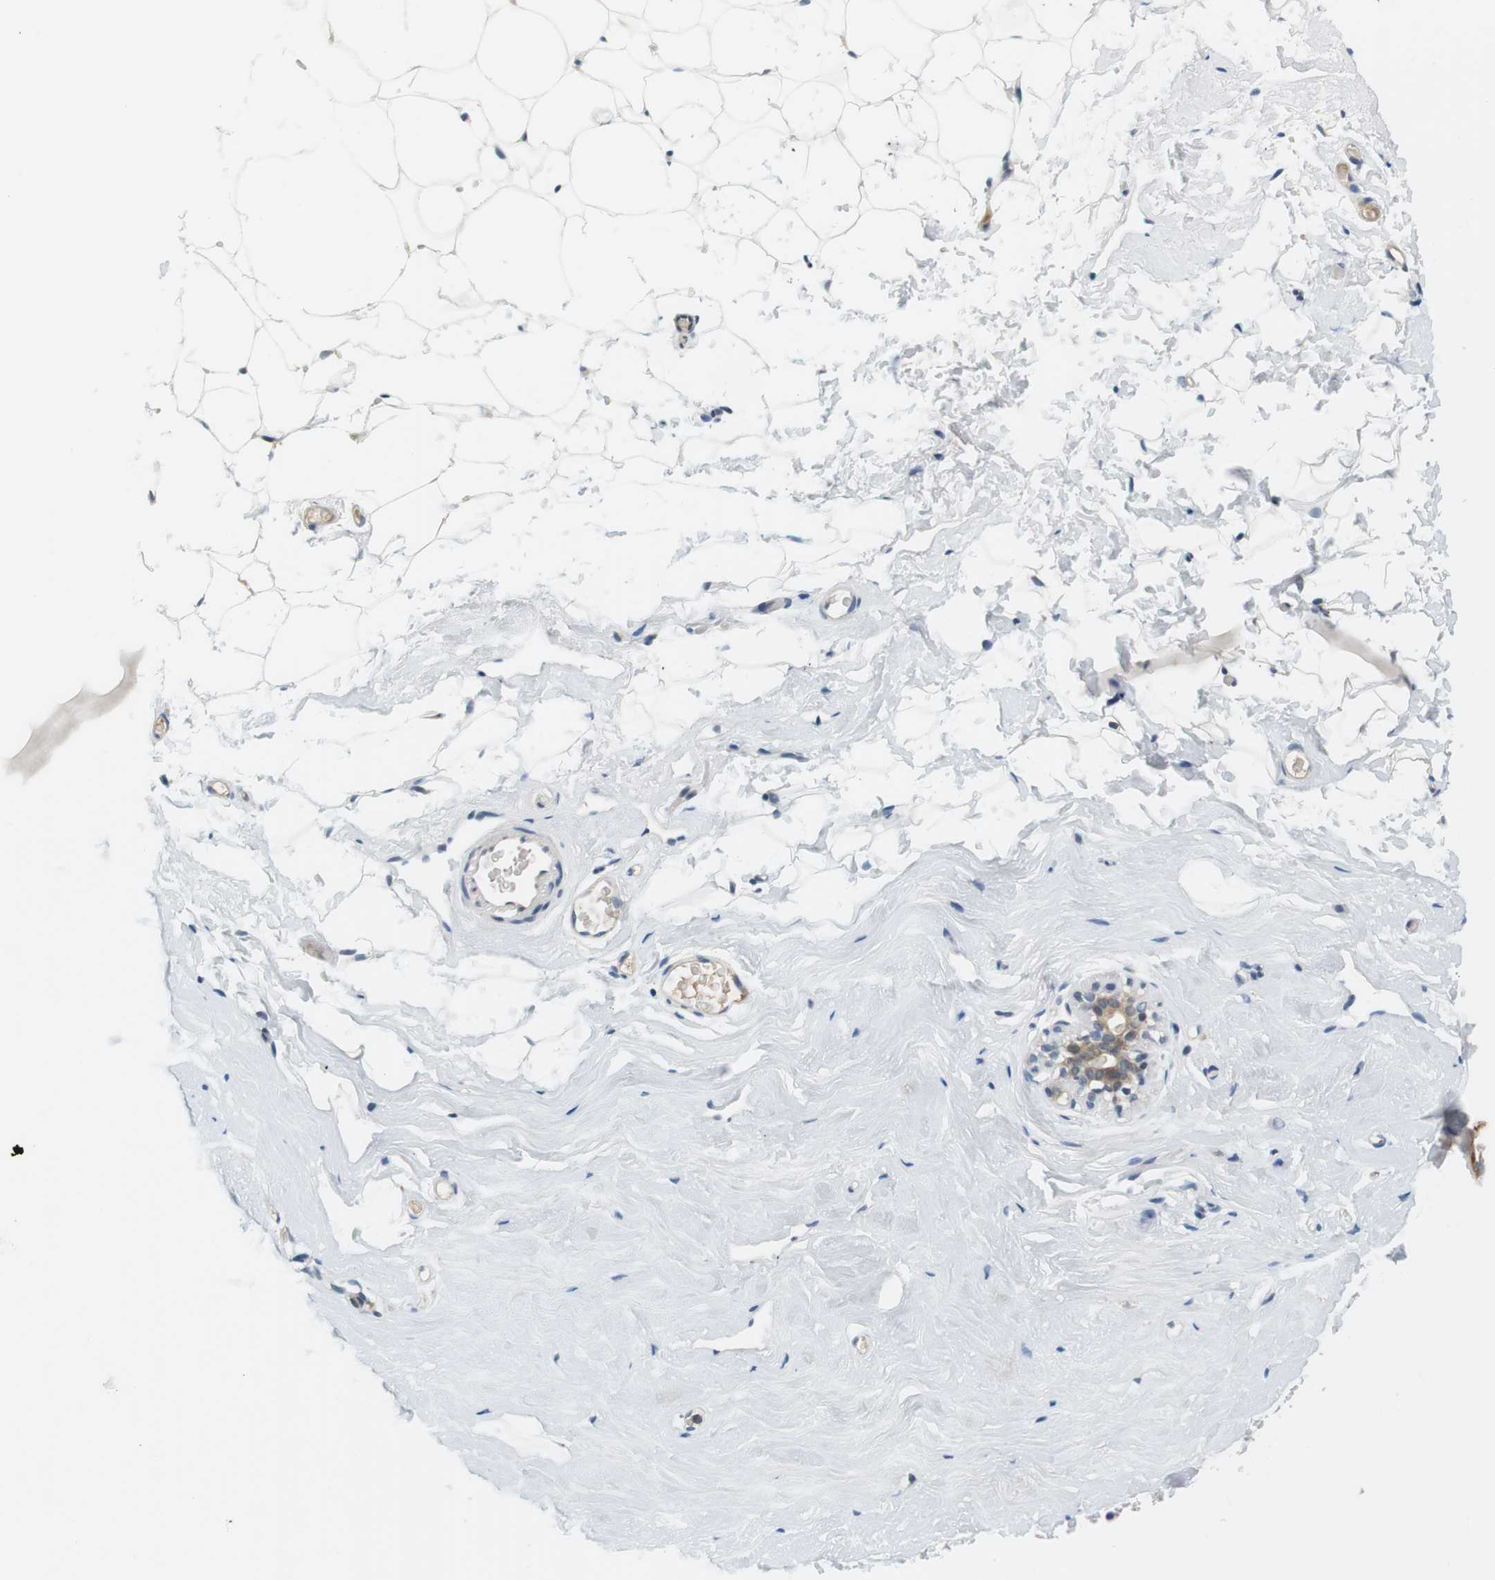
{"staining": {"intensity": "negative", "quantity": "none", "location": "none"}, "tissue": "breast", "cell_type": "Adipocytes", "image_type": "normal", "snomed": [{"axis": "morphology", "description": "Normal tissue, NOS"}, {"axis": "topography", "description": "Breast"}], "caption": "A photomicrograph of breast stained for a protein displays no brown staining in adipocytes. Nuclei are stained in blue.", "gene": "WNT7A", "patient": {"sex": "female", "age": 75}}